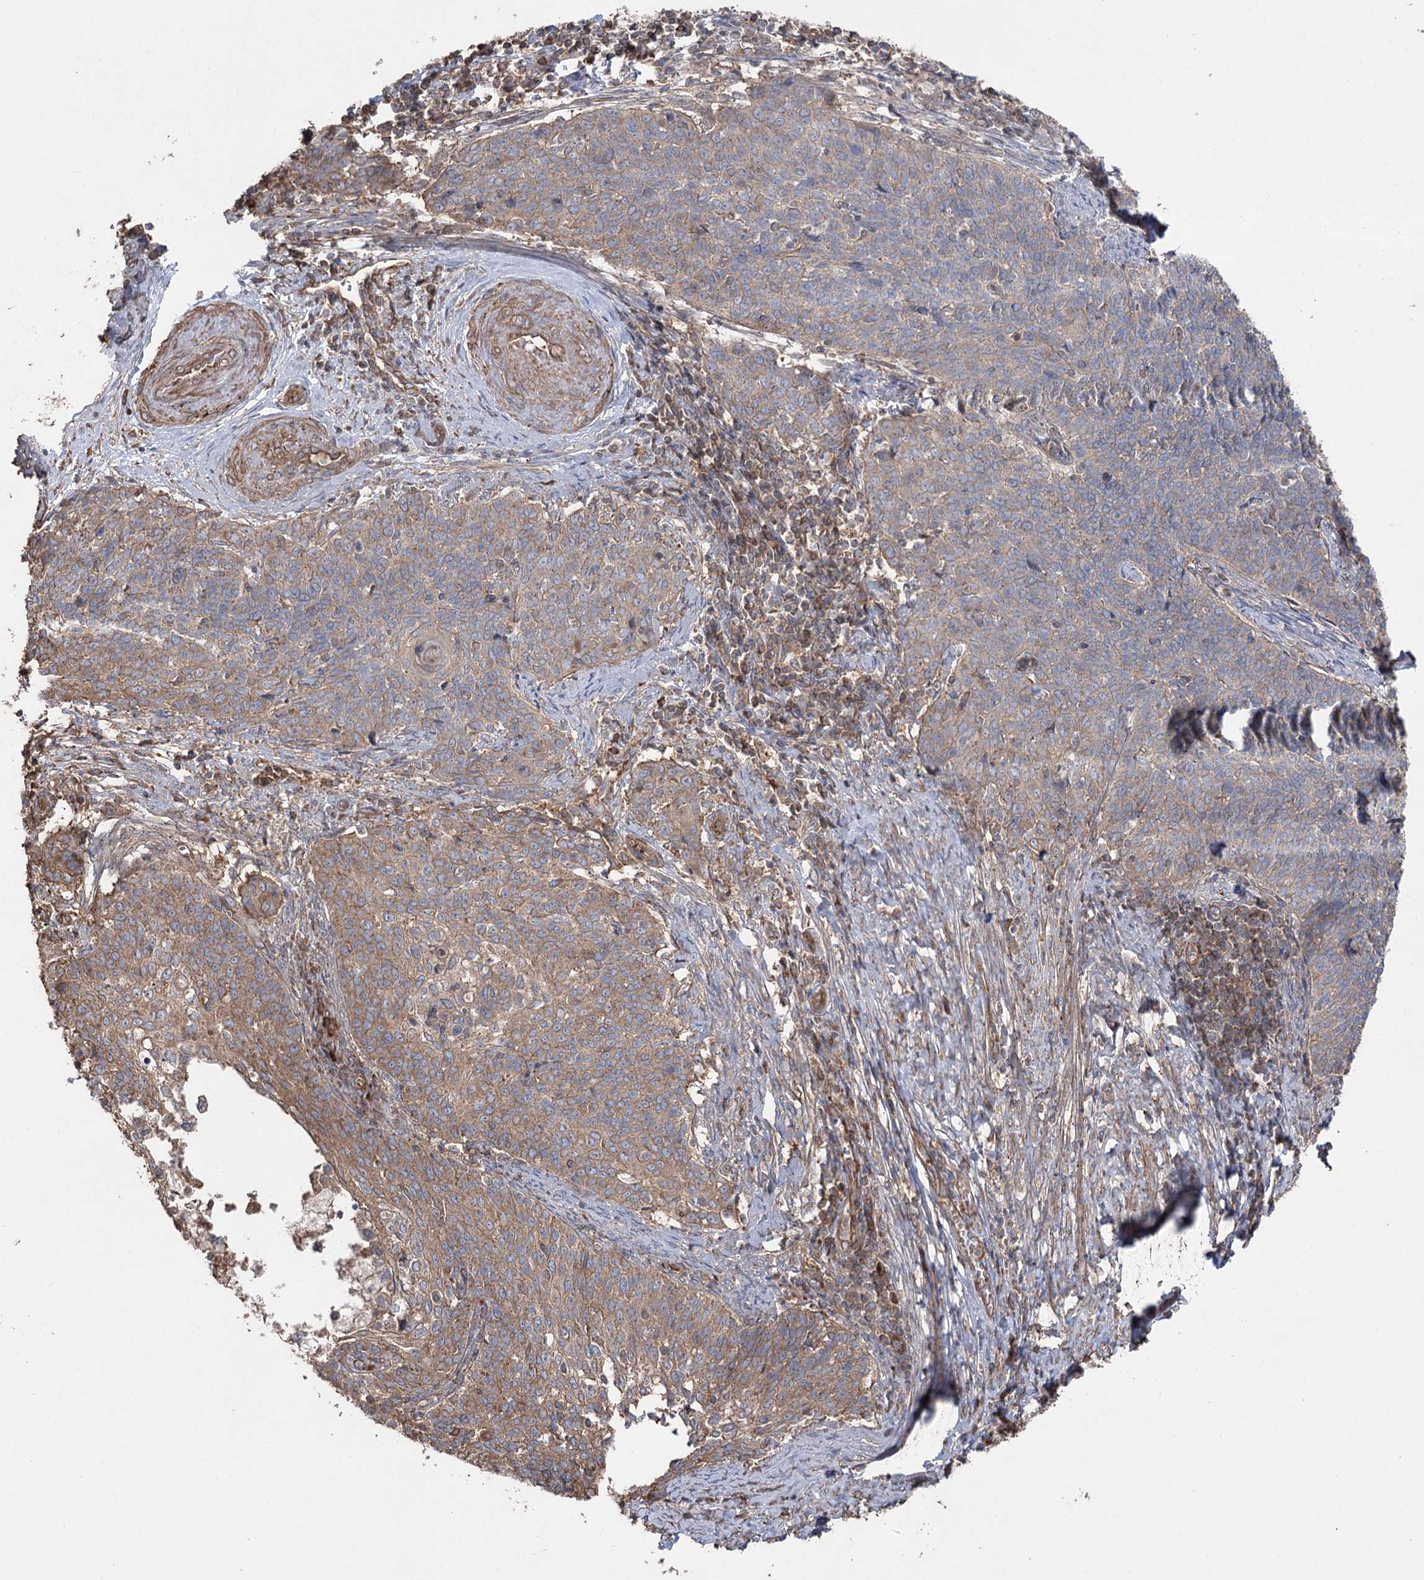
{"staining": {"intensity": "moderate", "quantity": "25%-75%", "location": "cytoplasmic/membranous"}, "tissue": "cervical cancer", "cell_type": "Tumor cells", "image_type": "cancer", "snomed": [{"axis": "morphology", "description": "Squamous cell carcinoma, NOS"}, {"axis": "topography", "description": "Cervix"}], "caption": "The photomicrograph demonstrates a brown stain indicating the presence of a protein in the cytoplasmic/membranous of tumor cells in squamous cell carcinoma (cervical).", "gene": "LARS2", "patient": {"sex": "female", "age": 39}}